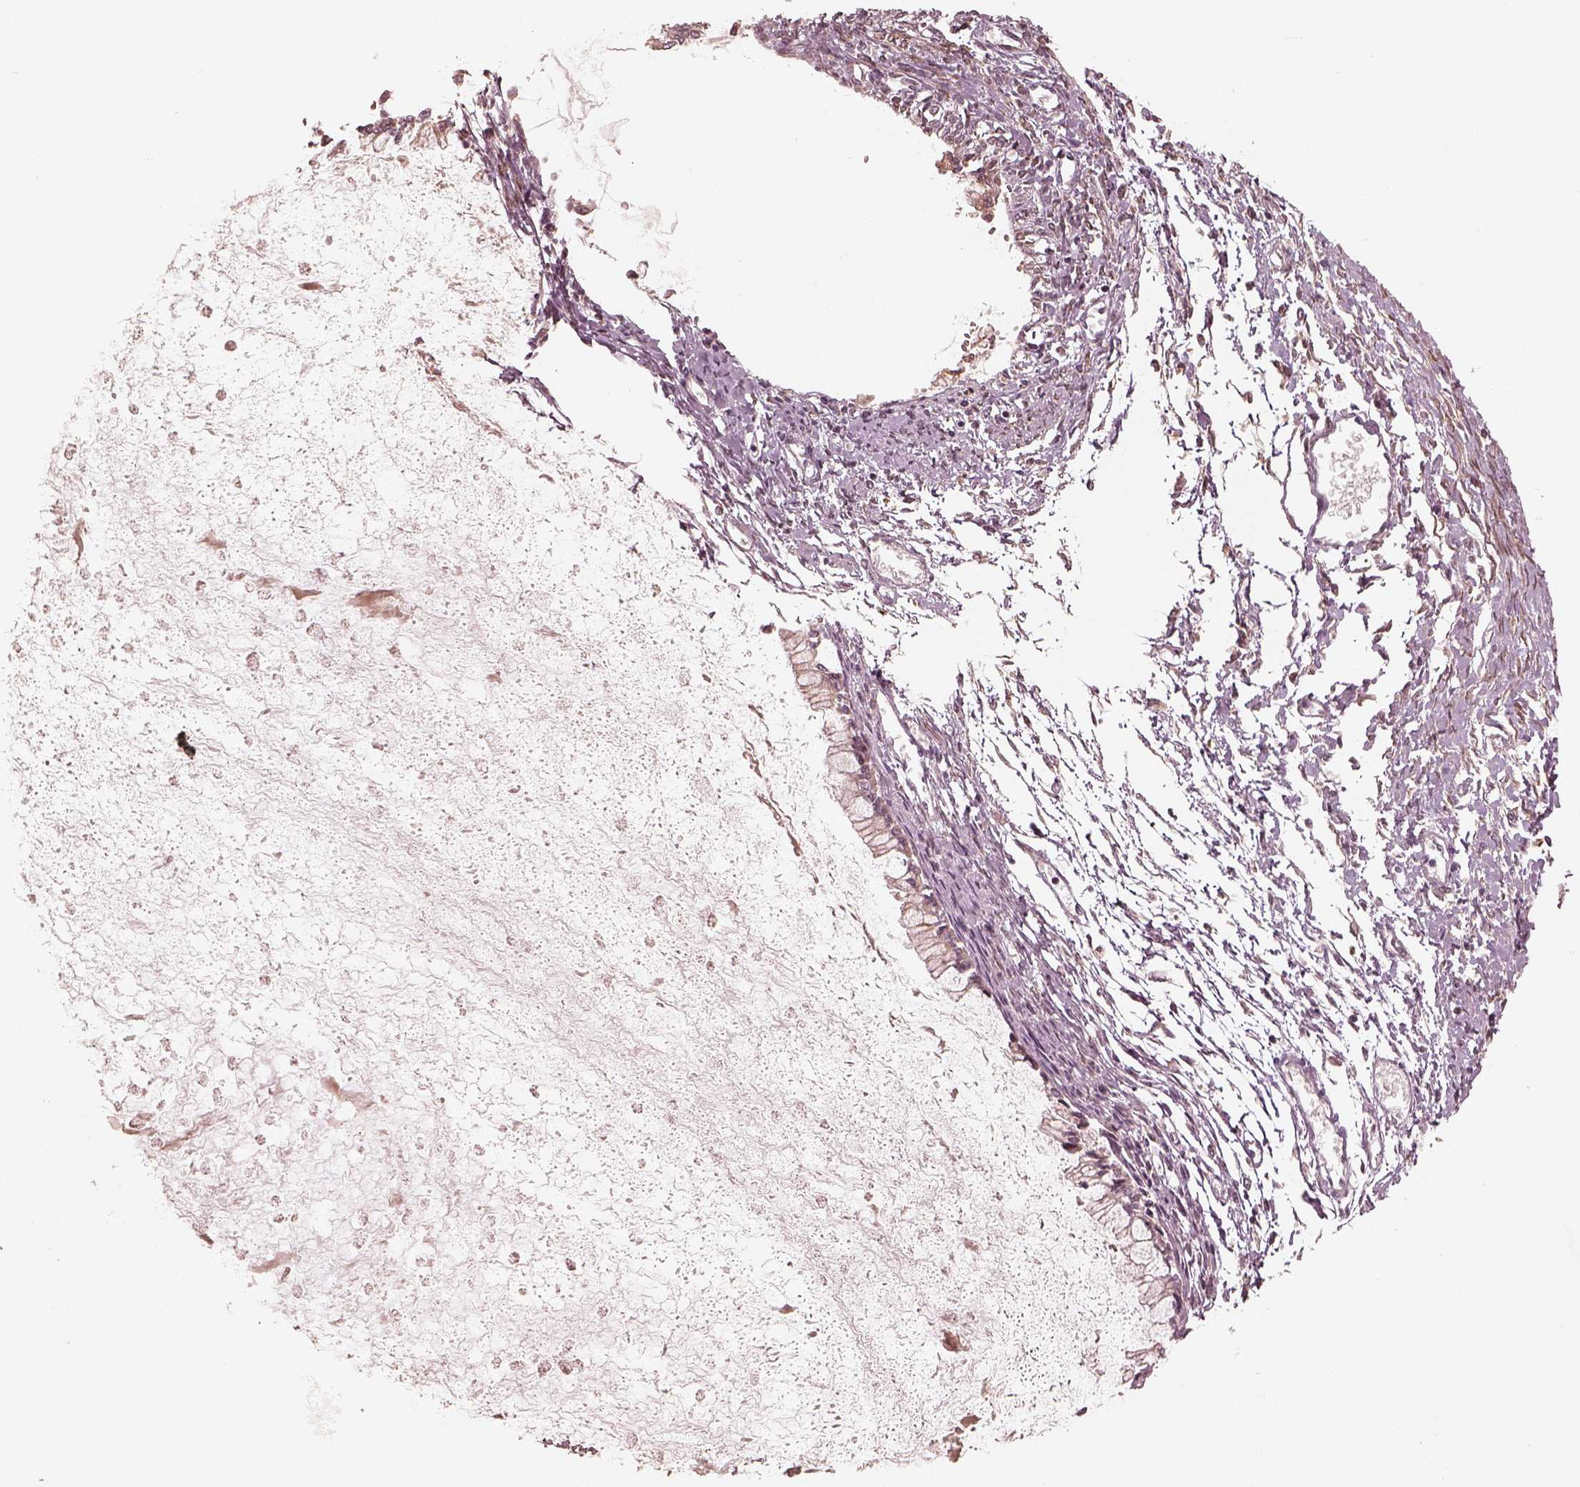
{"staining": {"intensity": "weak", "quantity": ">75%", "location": "cytoplasmic/membranous"}, "tissue": "ovarian cancer", "cell_type": "Tumor cells", "image_type": "cancer", "snomed": [{"axis": "morphology", "description": "Cystadenocarcinoma, mucinous, NOS"}, {"axis": "topography", "description": "Ovary"}], "caption": "IHC of ovarian mucinous cystadenocarcinoma displays low levels of weak cytoplasmic/membranous staining in about >75% of tumor cells. (Brightfield microscopy of DAB IHC at high magnification).", "gene": "WLS", "patient": {"sex": "female", "age": 67}}